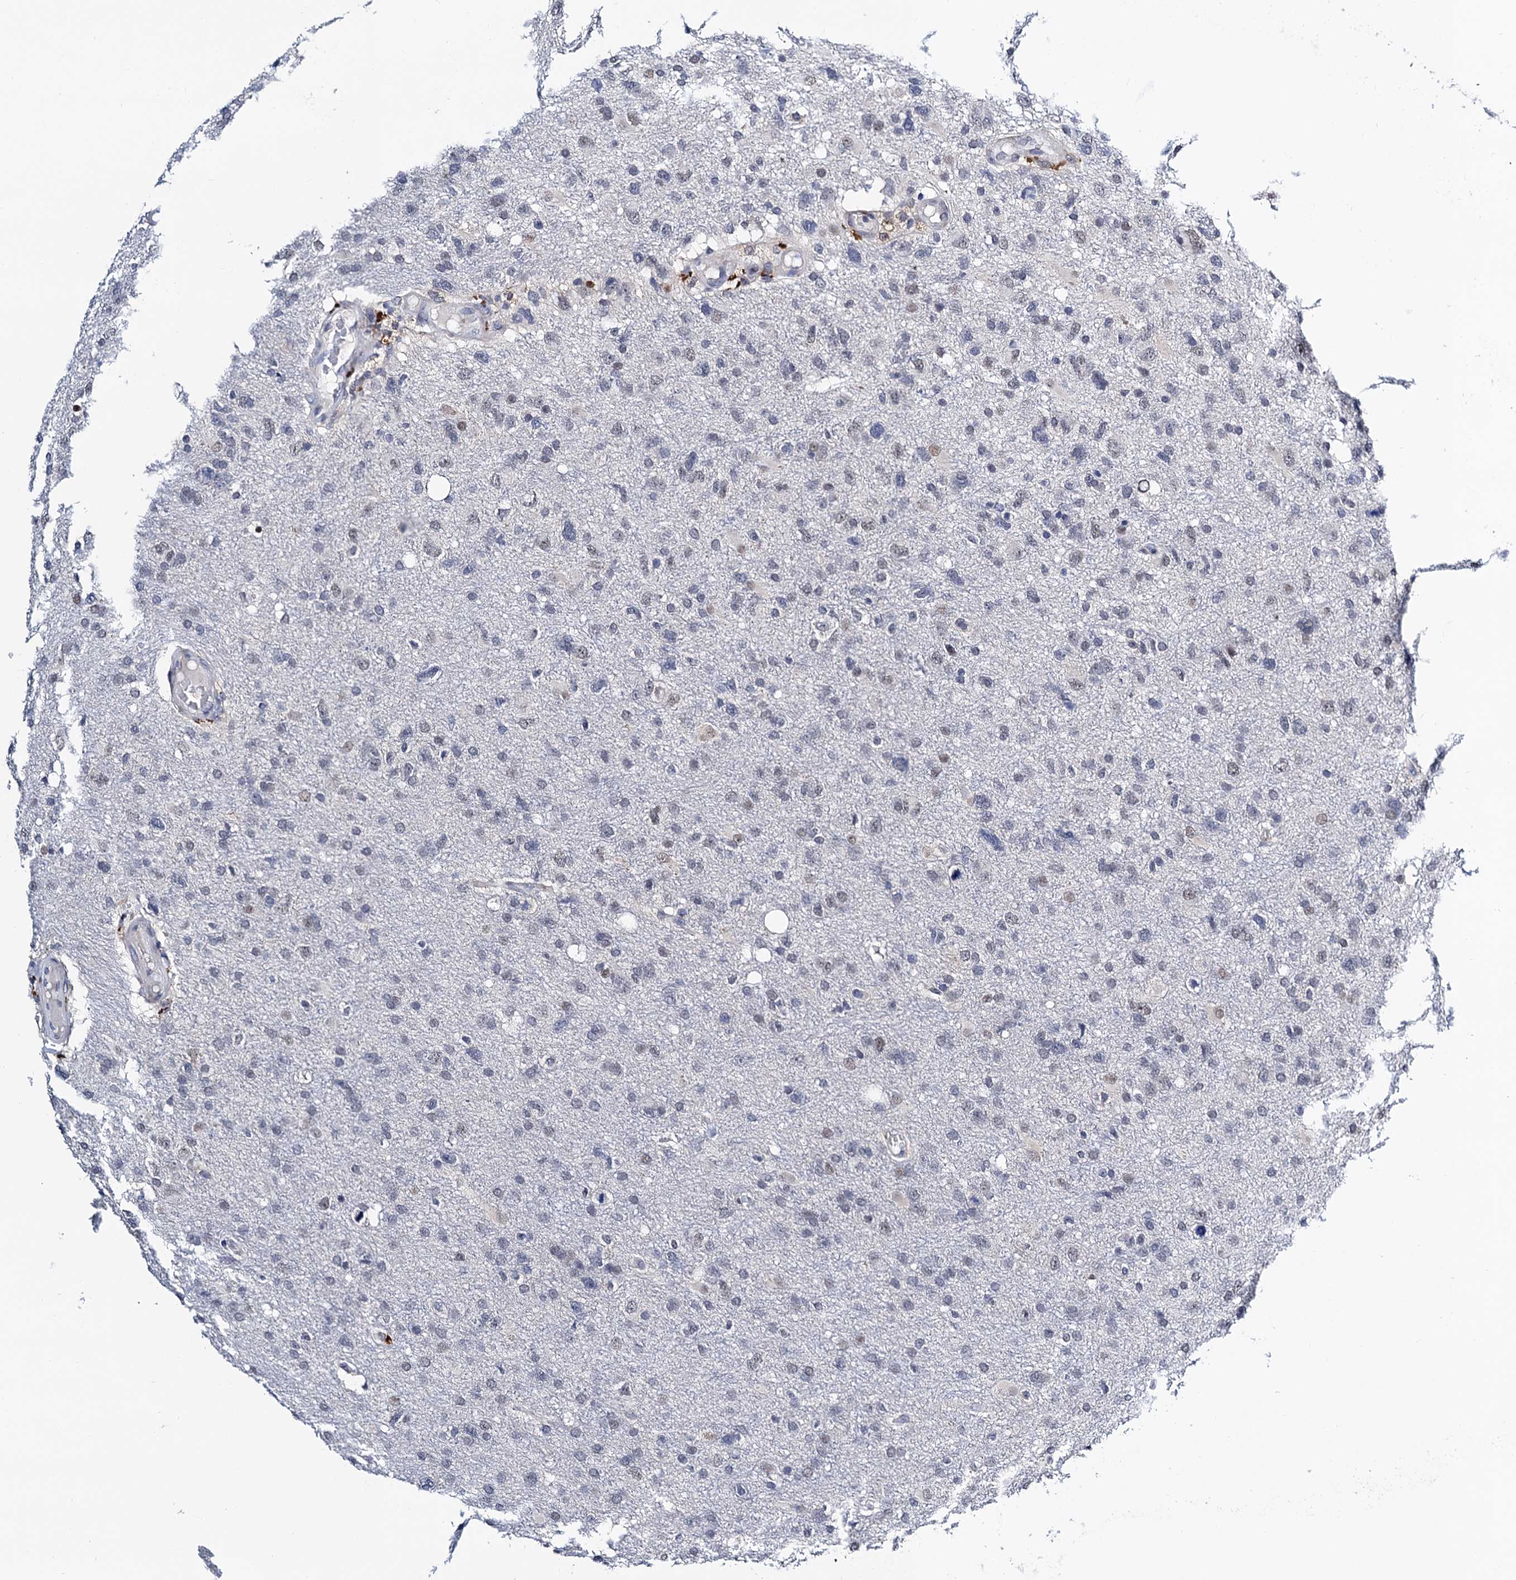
{"staining": {"intensity": "negative", "quantity": "none", "location": "none"}, "tissue": "glioma", "cell_type": "Tumor cells", "image_type": "cancer", "snomed": [{"axis": "morphology", "description": "Glioma, malignant, High grade"}, {"axis": "topography", "description": "Brain"}], "caption": "This histopathology image is of glioma stained with immunohistochemistry (IHC) to label a protein in brown with the nuclei are counter-stained blue. There is no expression in tumor cells. (Stains: DAB IHC with hematoxylin counter stain, Microscopy: brightfield microscopy at high magnification).", "gene": "SLC7A10", "patient": {"sex": "male", "age": 61}}